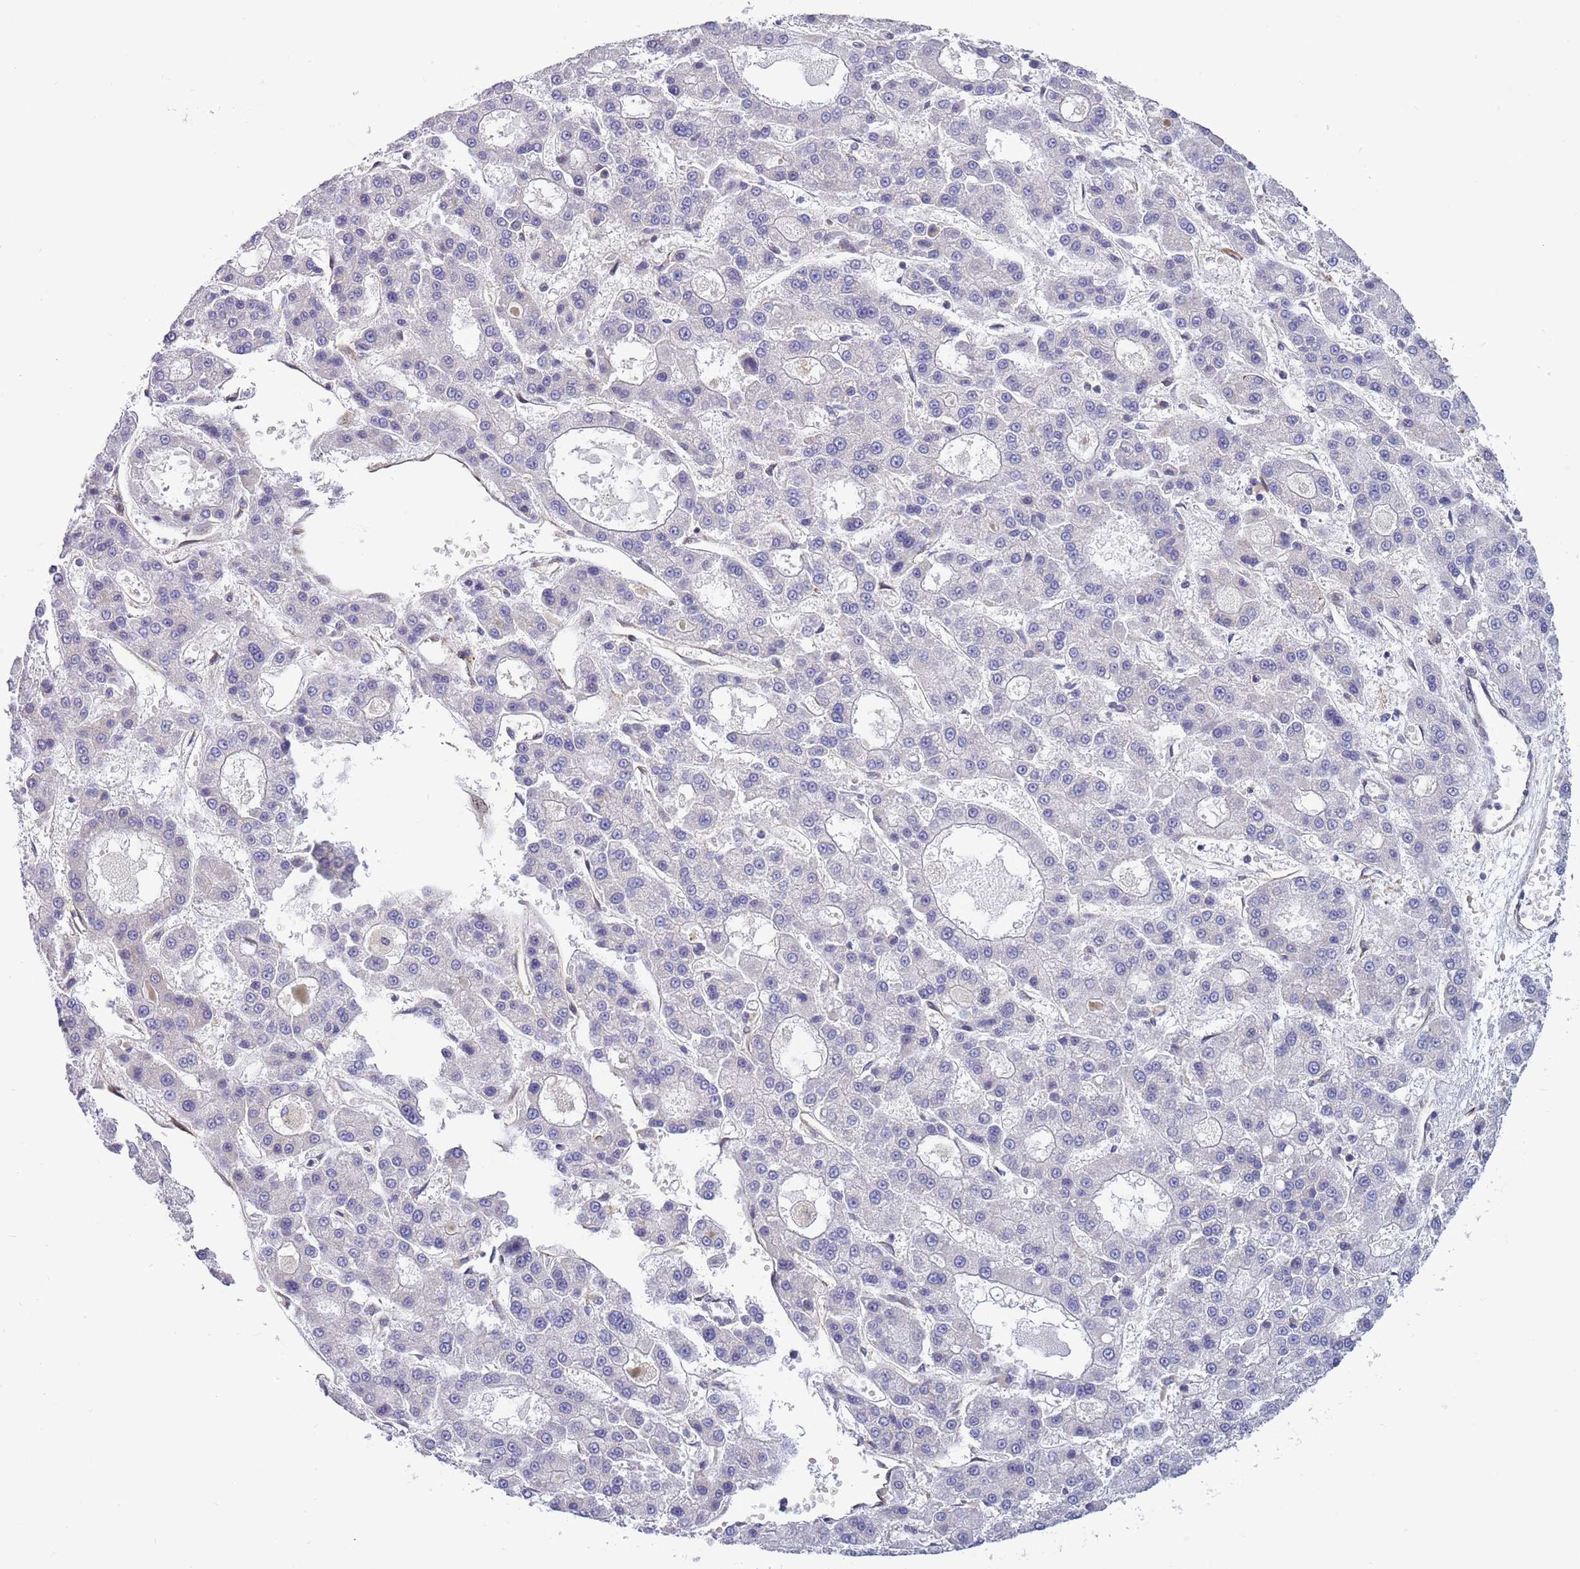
{"staining": {"intensity": "negative", "quantity": "none", "location": "none"}, "tissue": "liver cancer", "cell_type": "Tumor cells", "image_type": "cancer", "snomed": [{"axis": "morphology", "description": "Carcinoma, Hepatocellular, NOS"}, {"axis": "topography", "description": "Liver"}], "caption": "Tumor cells are negative for brown protein staining in liver cancer.", "gene": "TBX10", "patient": {"sex": "male", "age": 70}}